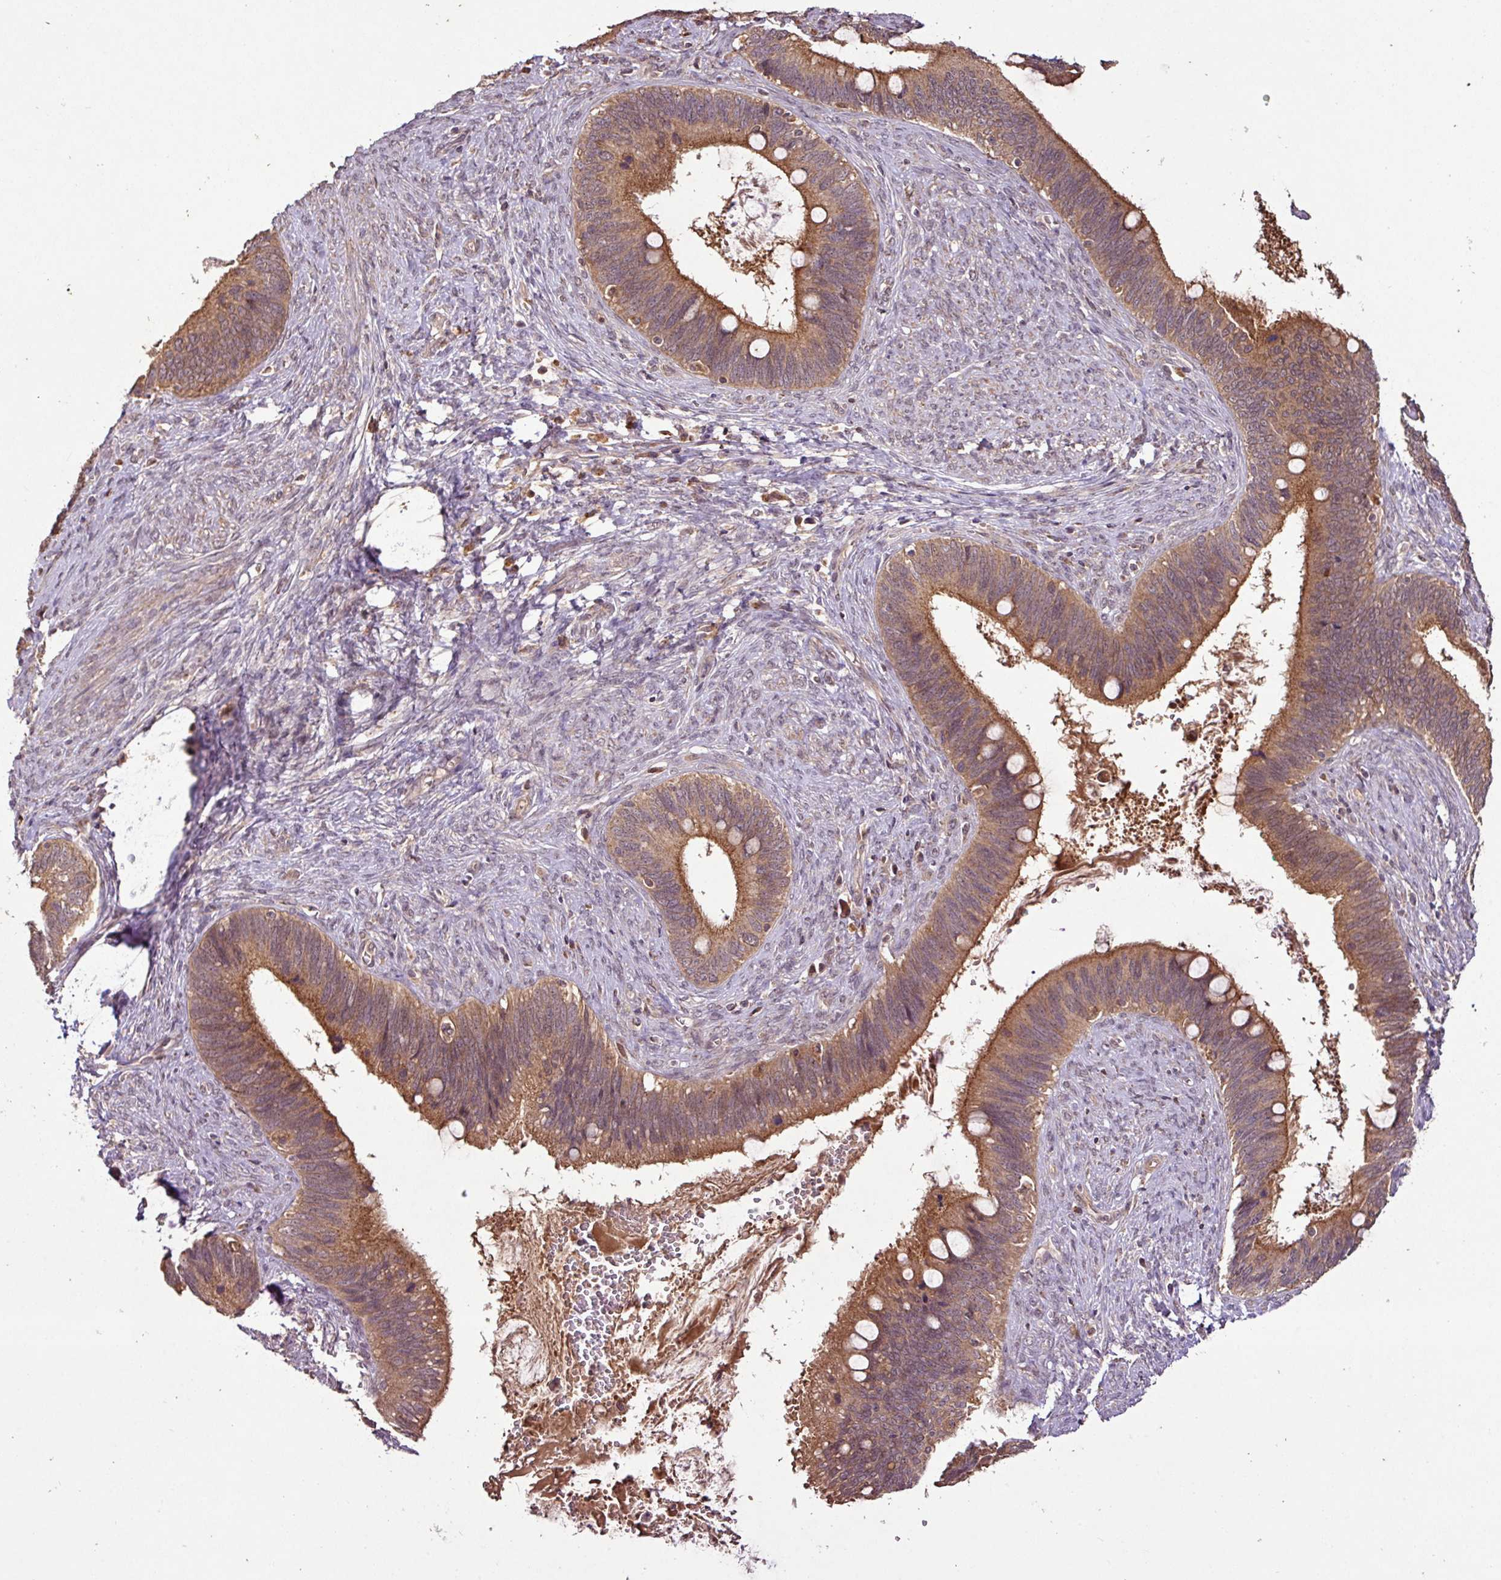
{"staining": {"intensity": "moderate", "quantity": ">75%", "location": "cytoplasmic/membranous"}, "tissue": "cervical cancer", "cell_type": "Tumor cells", "image_type": "cancer", "snomed": [{"axis": "morphology", "description": "Adenocarcinoma, NOS"}, {"axis": "topography", "description": "Cervix"}], "caption": "An image of human cervical cancer (adenocarcinoma) stained for a protein shows moderate cytoplasmic/membranous brown staining in tumor cells.", "gene": "FAIM", "patient": {"sex": "female", "age": 42}}